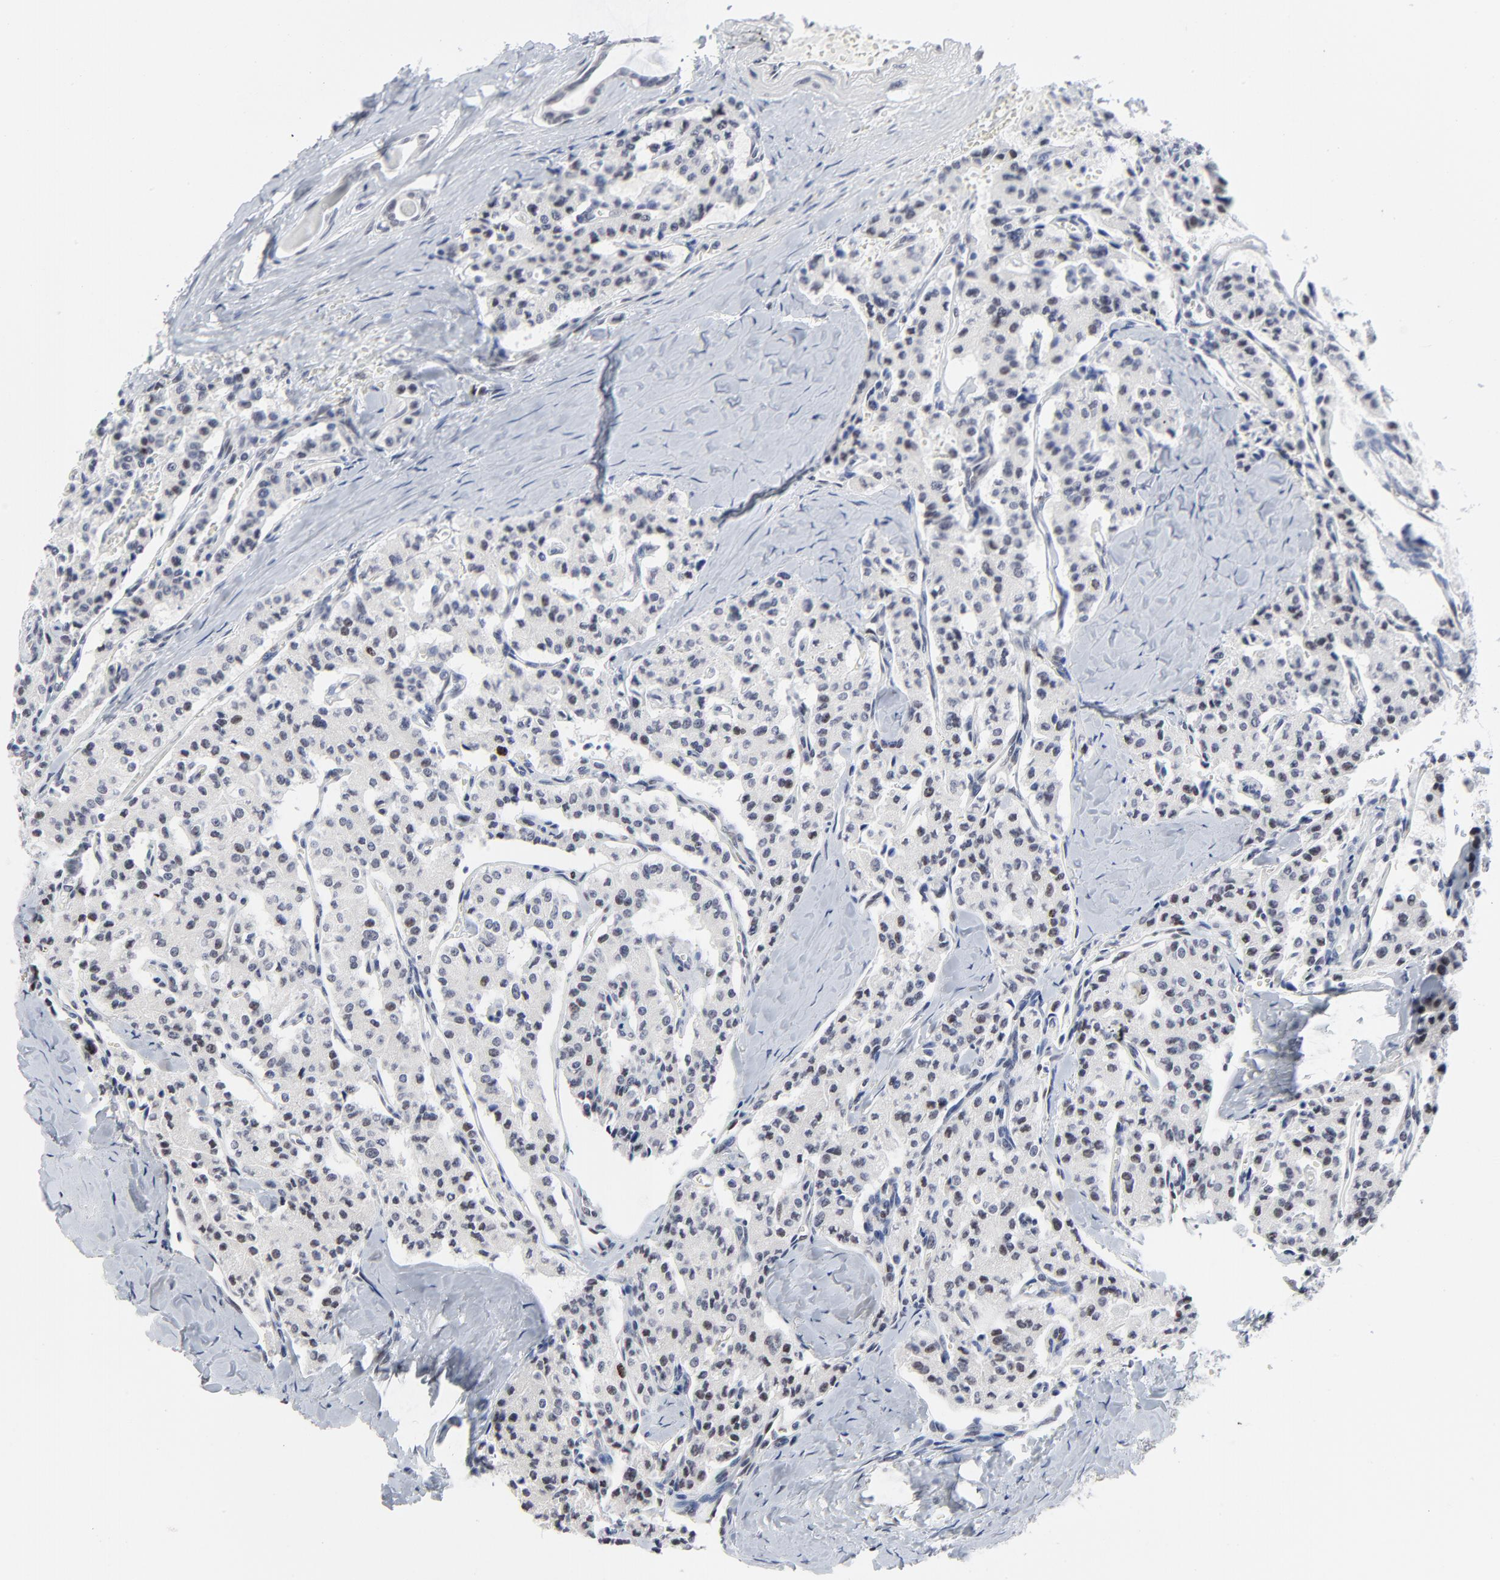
{"staining": {"intensity": "weak", "quantity": "<25%", "location": "nuclear"}, "tissue": "carcinoid", "cell_type": "Tumor cells", "image_type": "cancer", "snomed": [{"axis": "morphology", "description": "Carcinoid, malignant, NOS"}, {"axis": "topography", "description": "Bronchus"}], "caption": "High magnification brightfield microscopy of carcinoid stained with DAB (brown) and counterstained with hematoxylin (blue): tumor cells show no significant positivity. (IHC, brightfield microscopy, high magnification).", "gene": "ZNF589", "patient": {"sex": "male", "age": 55}}